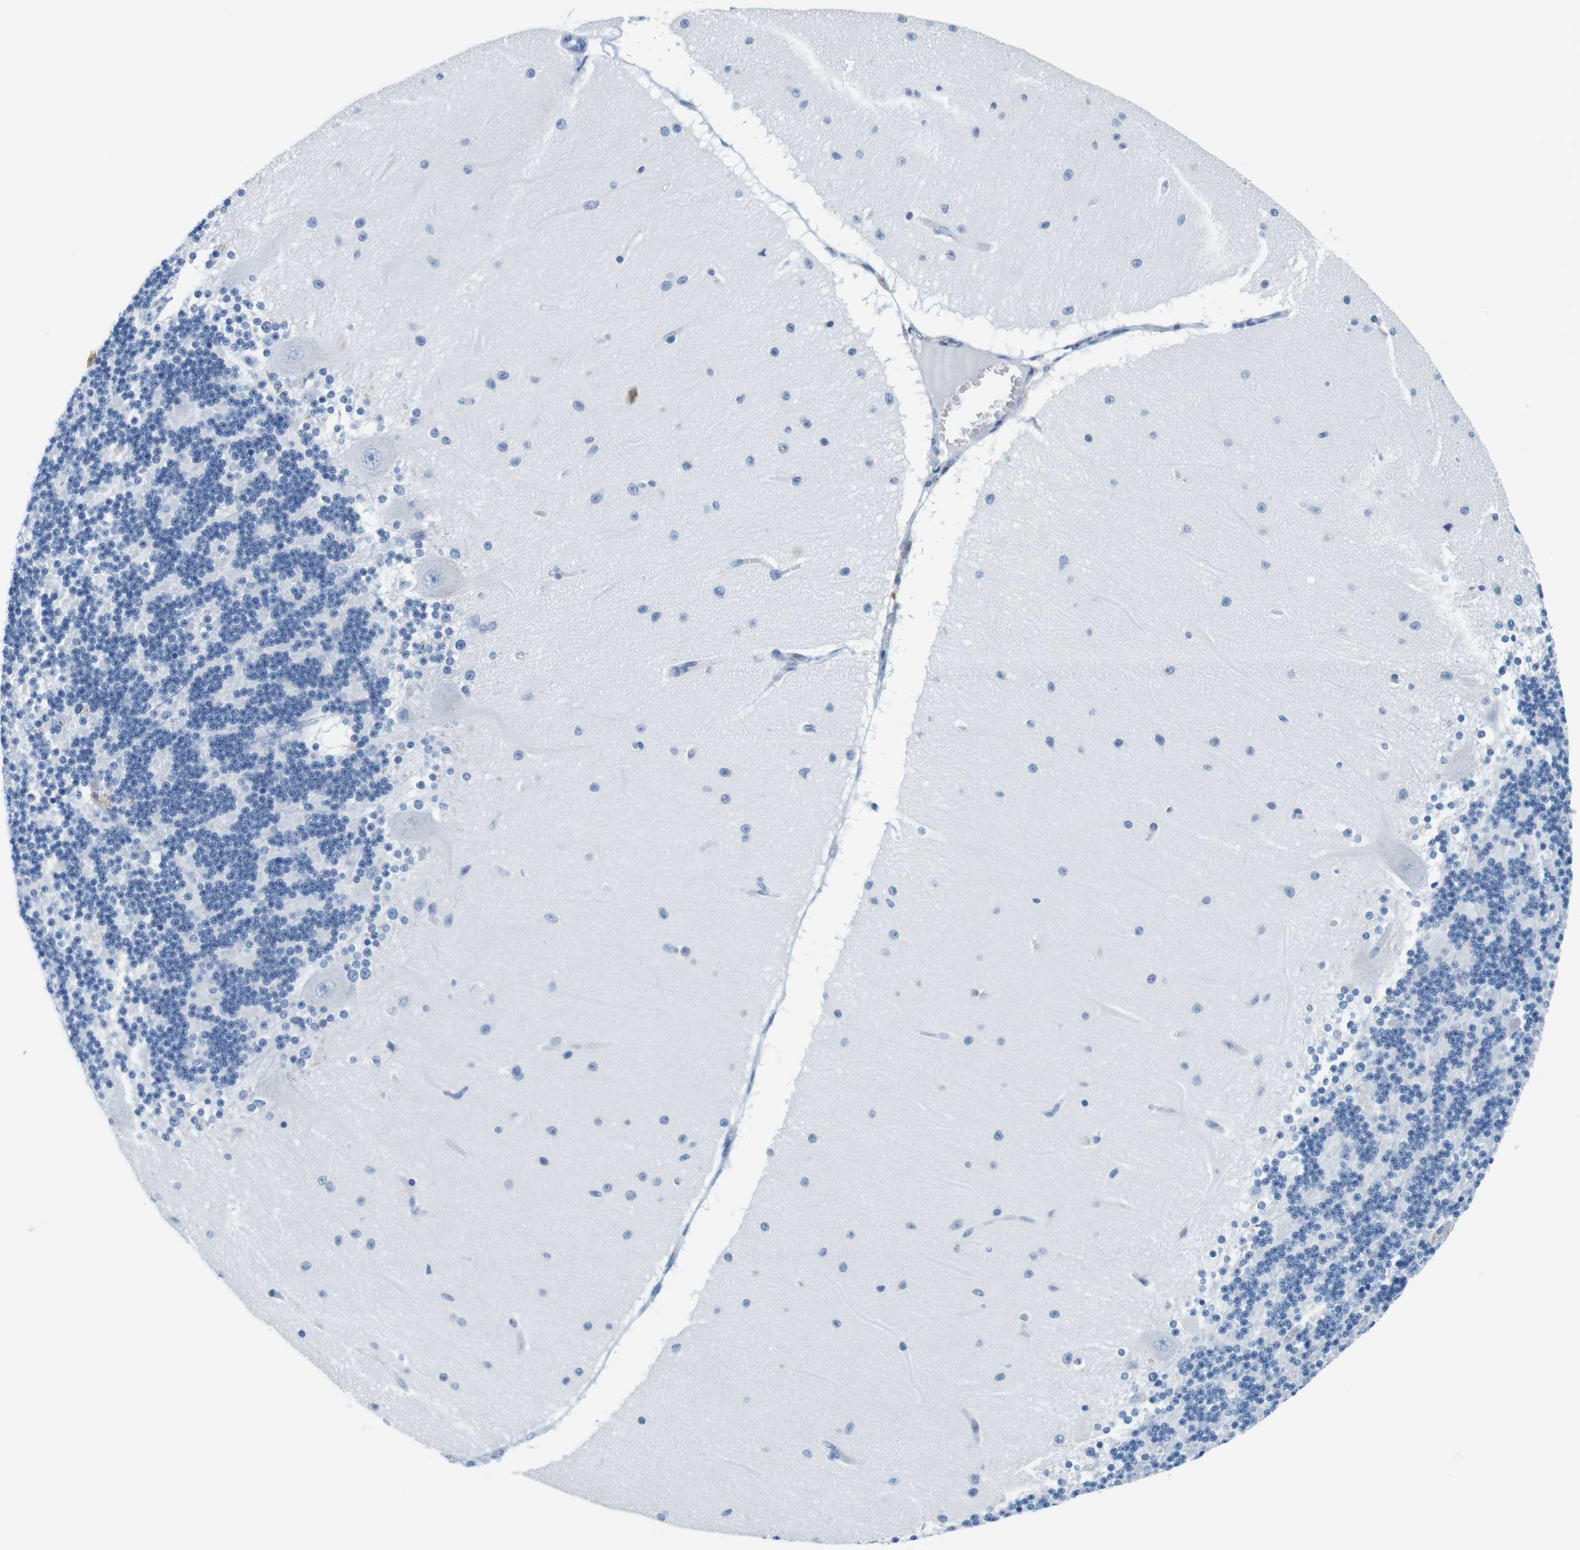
{"staining": {"intensity": "negative", "quantity": "none", "location": "none"}, "tissue": "cerebellum", "cell_type": "Cells in granular layer", "image_type": "normal", "snomed": [{"axis": "morphology", "description": "Normal tissue, NOS"}, {"axis": "topography", "description": "Cerebellum"}], "caption": "Cells in granular layer are negative for brown protein staining in normal cerebellum. (DAB immunohistochemistry, high magnification).", "gene": "CYP2C9", "patient": {"sex": "female", "age": 54}}